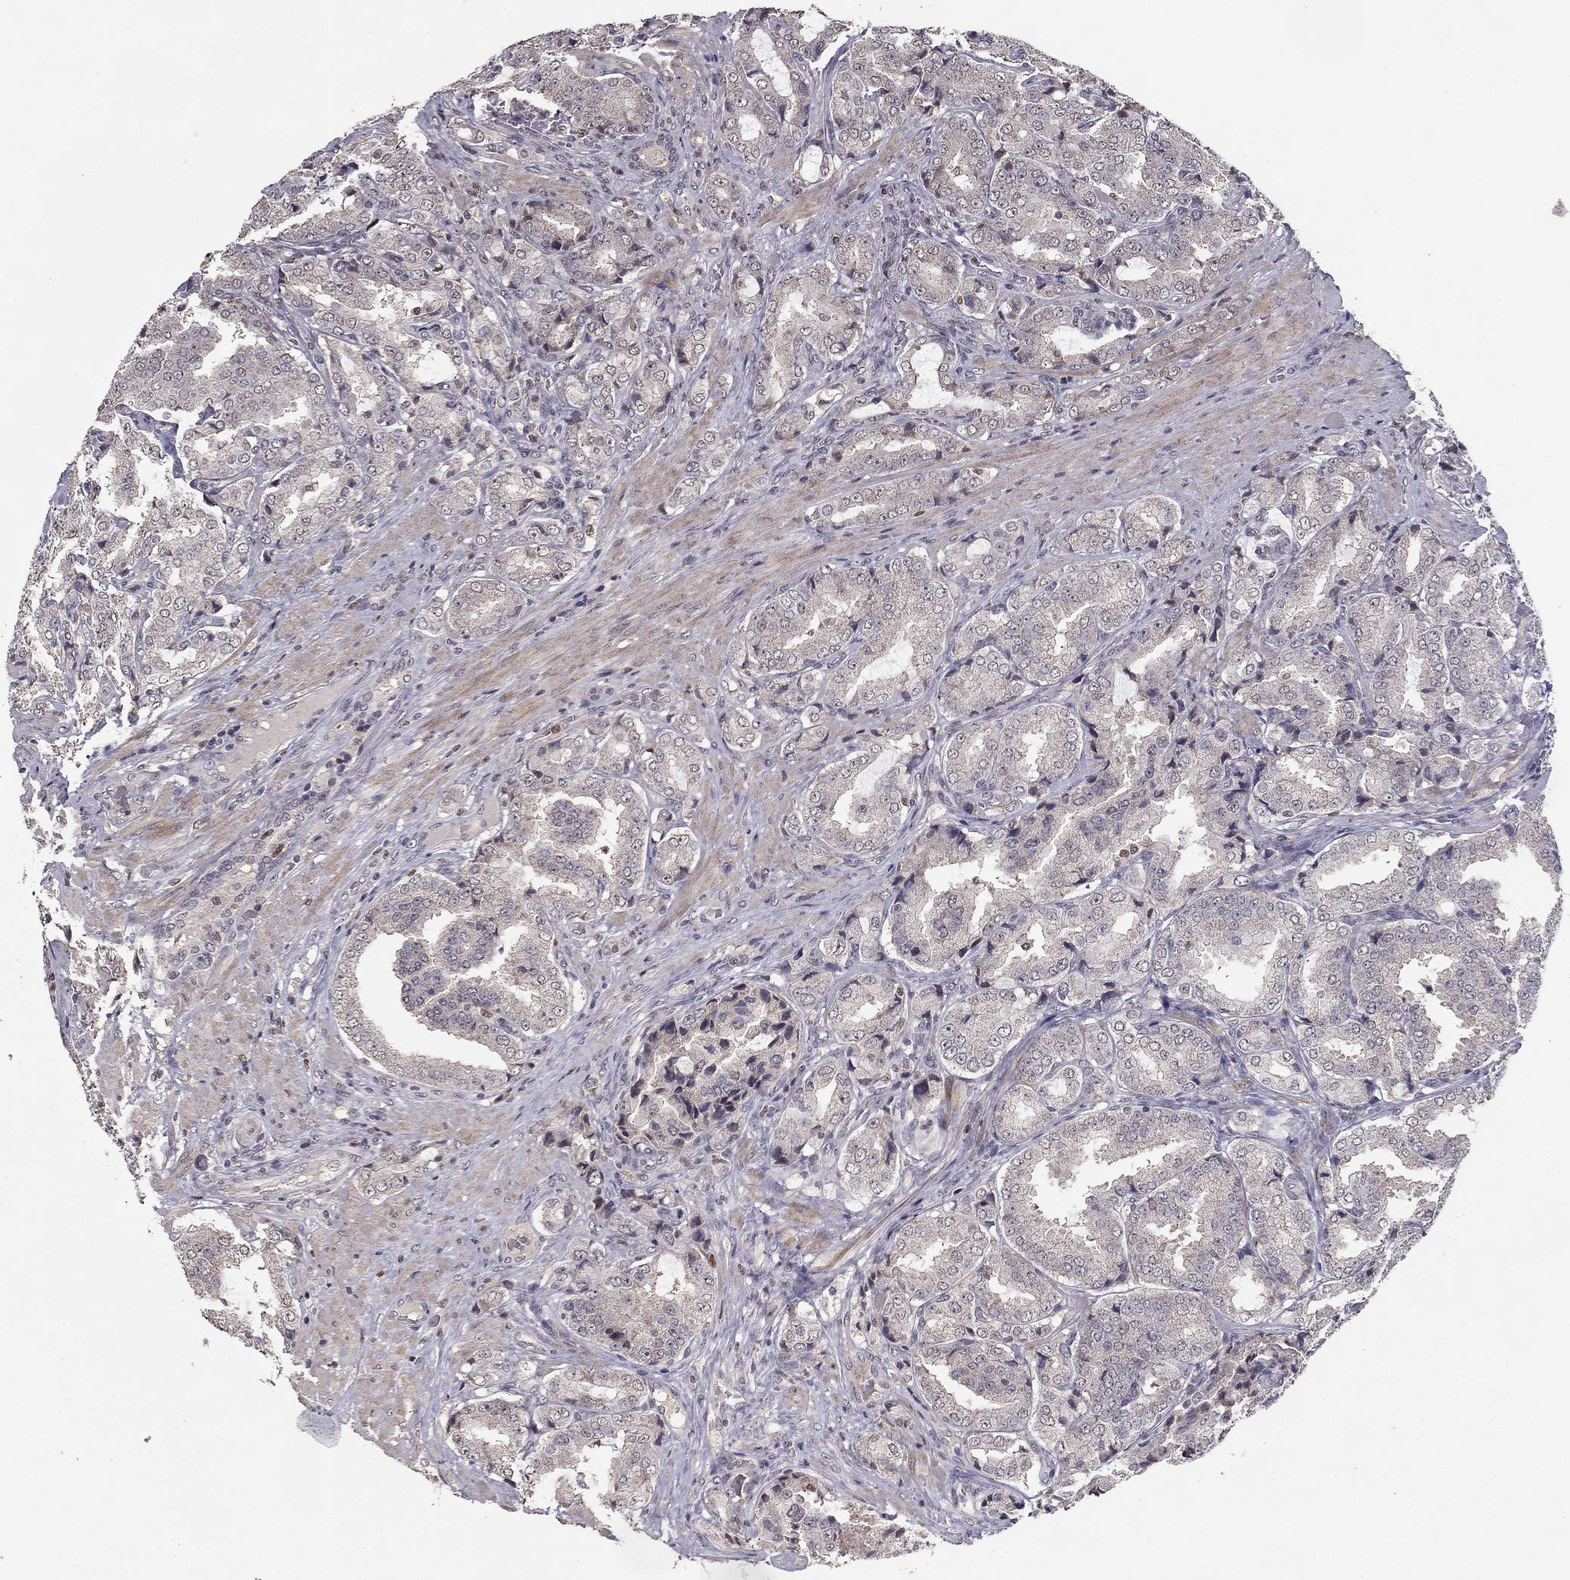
{"staining": {"intensity": "negative", "quantity": "none", "location": "none"}, "tissue": "prostate cancer", "cell_type": "Tumor cells", "image_type": "cancer", "snomed": [{"axis": "morphology", "description": "Adenocarcinoma, NOS"}, {"axis": "topography", "description": "Prostate"}], "caption": "Immunohistochemistry (IHC) of prostate adenocarcinoma shows no expression in tumor cells.", "gene": "HCN1", "patient": {"sex": "male", "age": 65}}